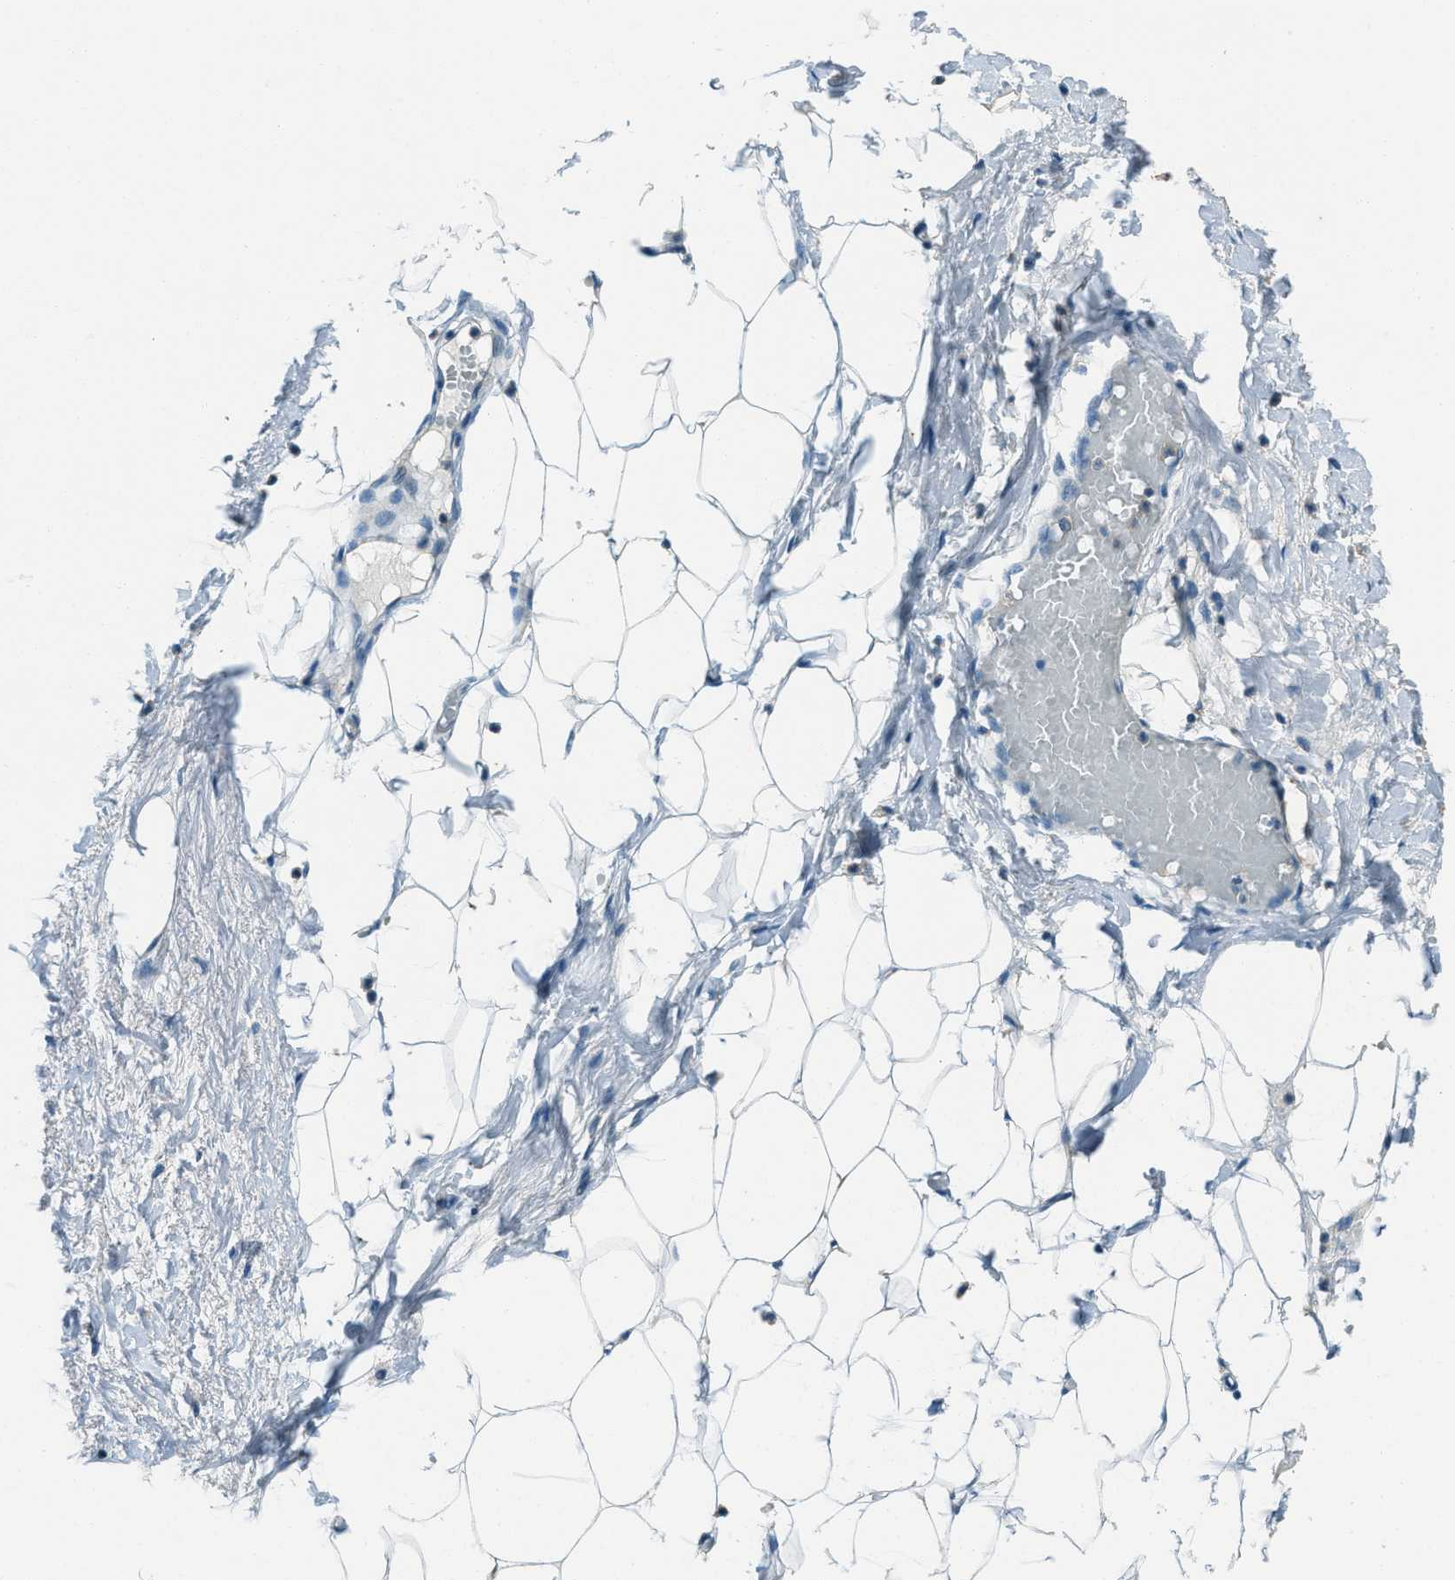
{"staining": {"intensity": "moderate", "quantity": "25%-75%", "location": "cytoplasmic/membranous"}, "tissue": "adipose tissue", "cell_type": "Adipocytes", "image_type": "normal", "snomed": [{"axis": "morphology", "description": "Normal tissue, NOS"}, {"axis": "topography", "description": "Soft tissue"}], "caption": "Benign adipose tissue reveals moderate cytoplasmic/membranous positivity in approximately 25%-75% of adipocytes.", "gene": "SVIL", "patient": {"sex": "male", "age": 72}}